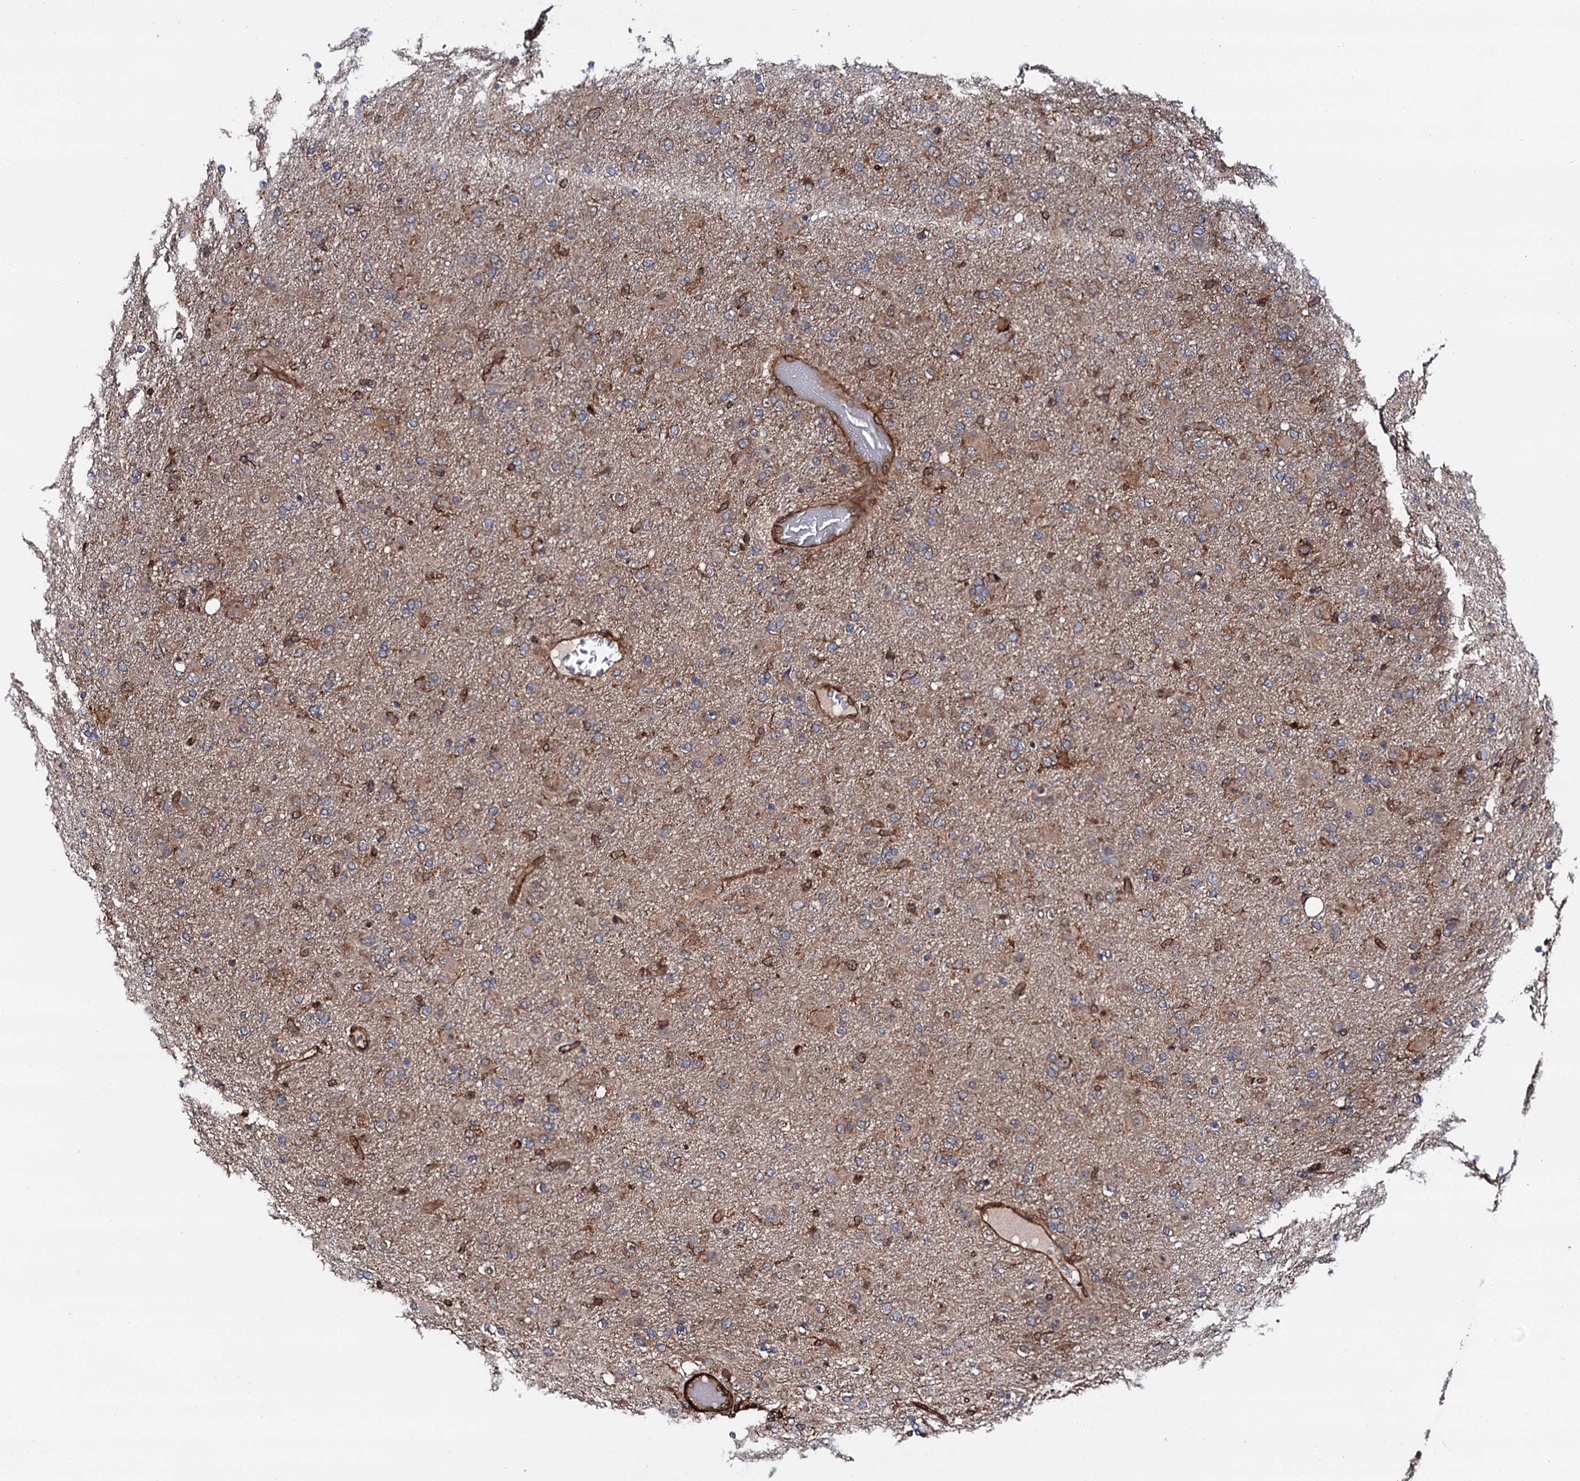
{"staining": {"intensity": "weak", "quantity": "<25%", "location": "cytoplasmic/membranous"}, "tissue": "glioma", "cell_type": "Tumor cells", "image_type": "cancer", "snomed": [{"axis": "morphology", "description": "Glioma, malignant, Low grade"}, {"axis": "topography", "description": "Brain"}], "caption": "Immunohistochemistry of human glioma reveals no positivity in tumor cells.", "gene": "BORA", "patient": {"sex": "male", "age": 65}}